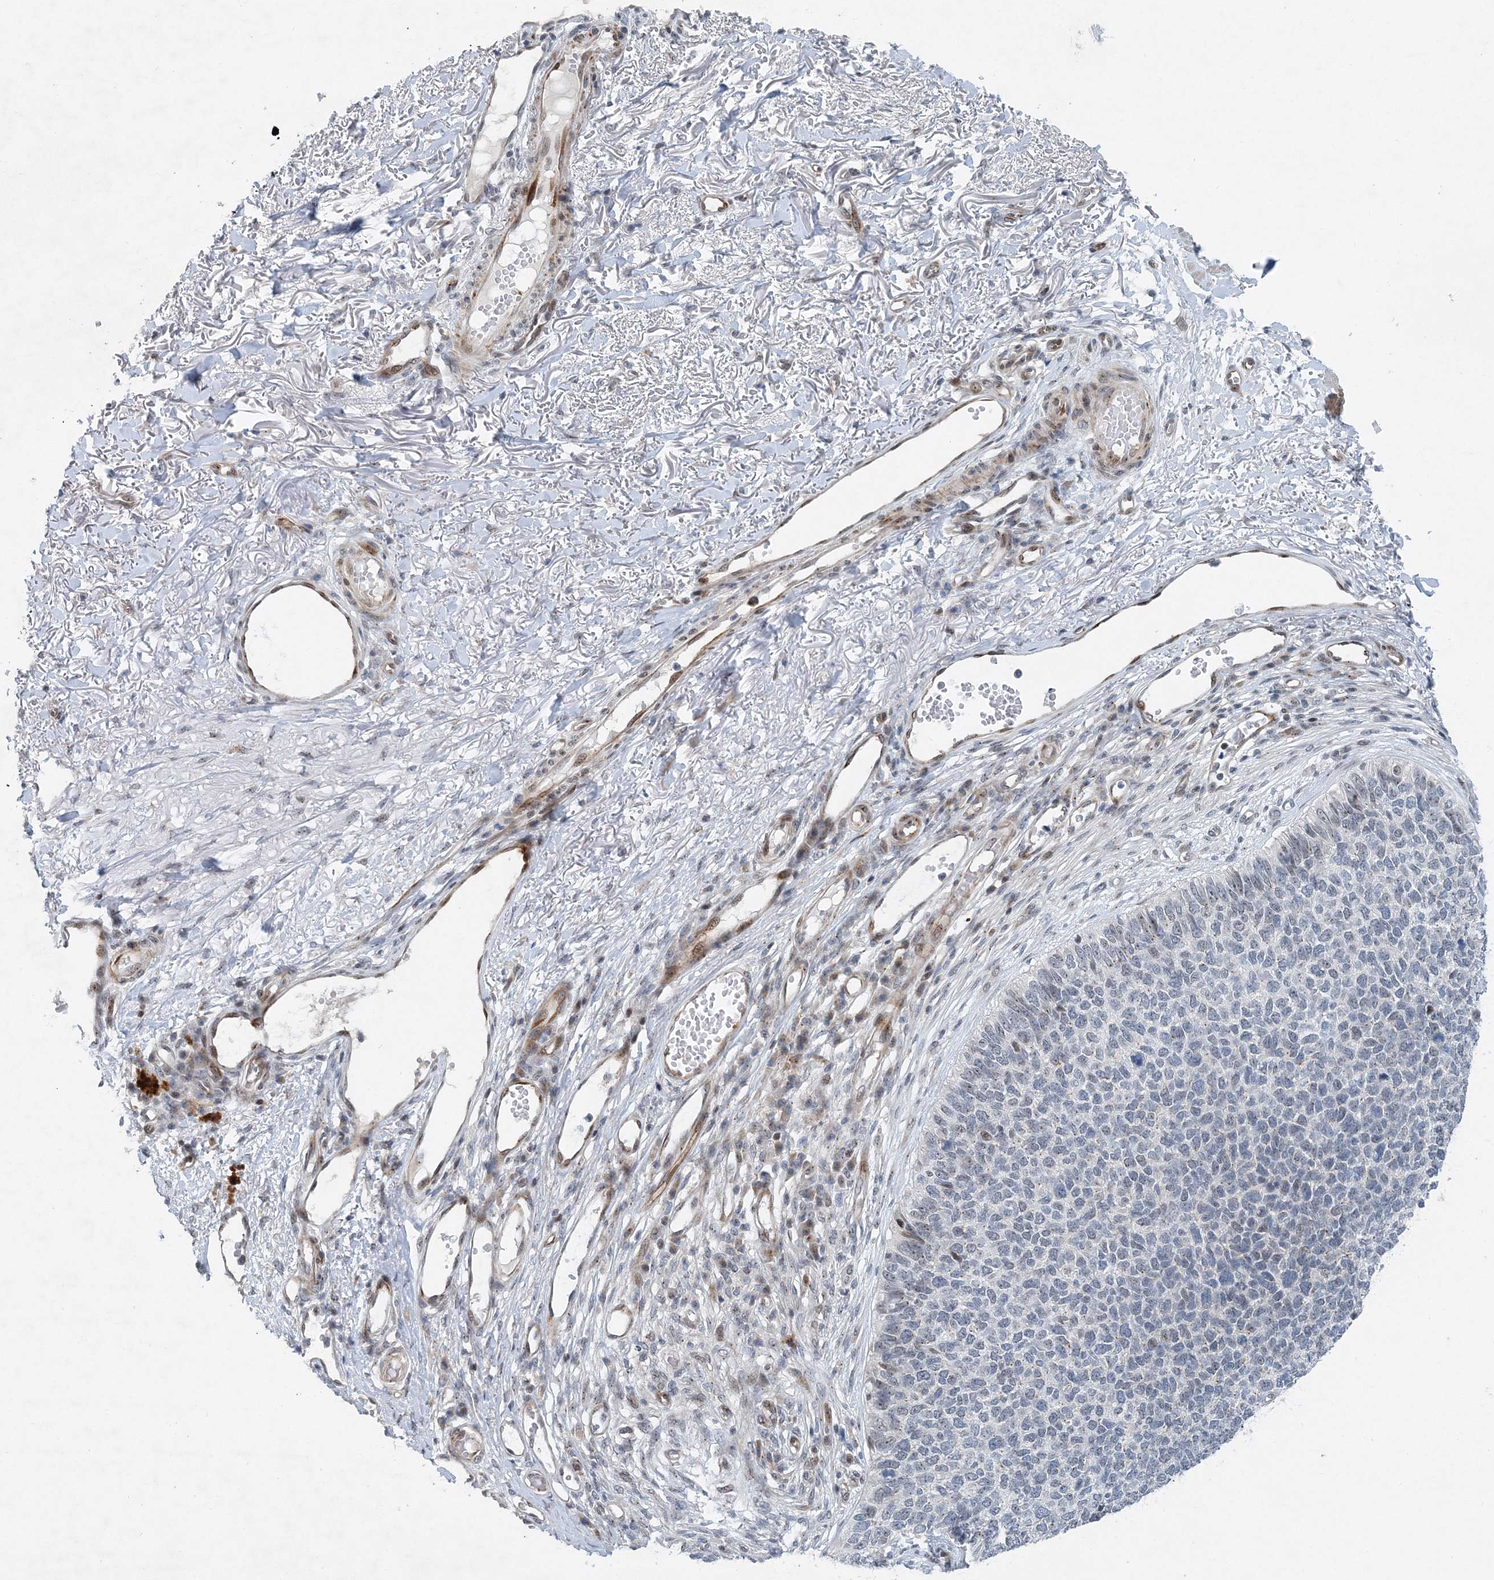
{"staining": {"intensity": "weak", "quantity": "<25%", "location": "cytoplasmic/membranous"}, "tissue": "skin cancer", "cell_type": "Tumor cells", "image_type": "cancer", "snomed": [{"axis": "morphology", "description": "Basal cell carcinoma"}, {"axis": "topography", "description": "Skin"}], "caption": "Human skin cancer stained for a protein using IHC reveals no staining in tumor cells.", "gene": "UIMC1", "patient": {"sex": "female", "age": 84}}